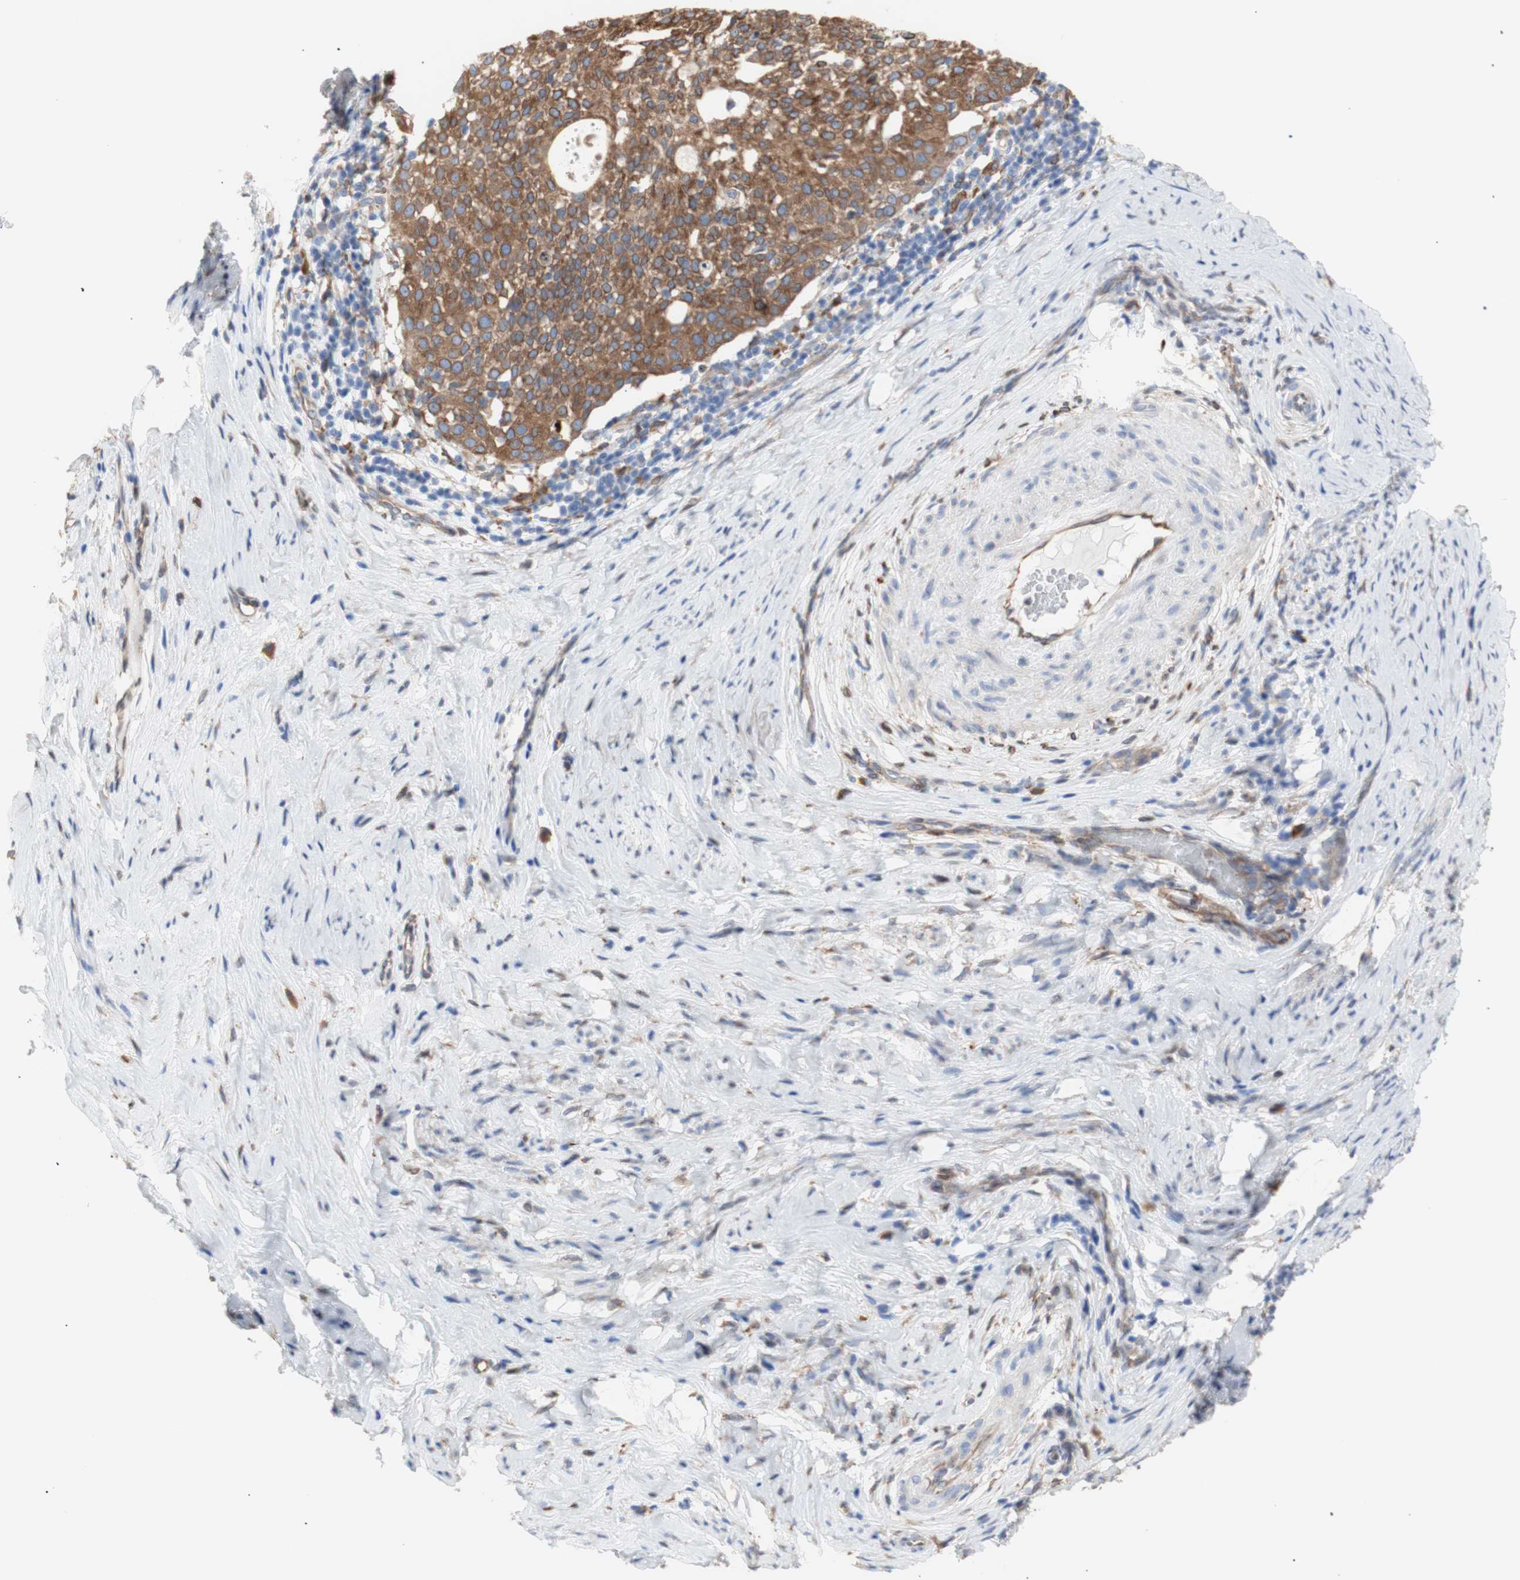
{"staining": {"intensity": "moderate", "quantity": ">75%", "location": "cytoplasmic/membranous"}, "tissue": "cervical cancer", "cell_type": "Tumor cells", "image_type": "cancer", "snomed": [{"axis": "morphology", "description": "Squamous cell carcinoma, NOS"}, {"axis": "topography", "description": "Cervix"}], "caption": "This image reveals cervical squamous cell carcinoma stained with immunohistochemistry to label a protein in brown. The cytoplasmic/membranous of tumor cells show moderate positivity for the protein. Nuclei are counter-stained blue.", "gene": "ERLIN1", "patient": {"sex": "female", "age": 51}}